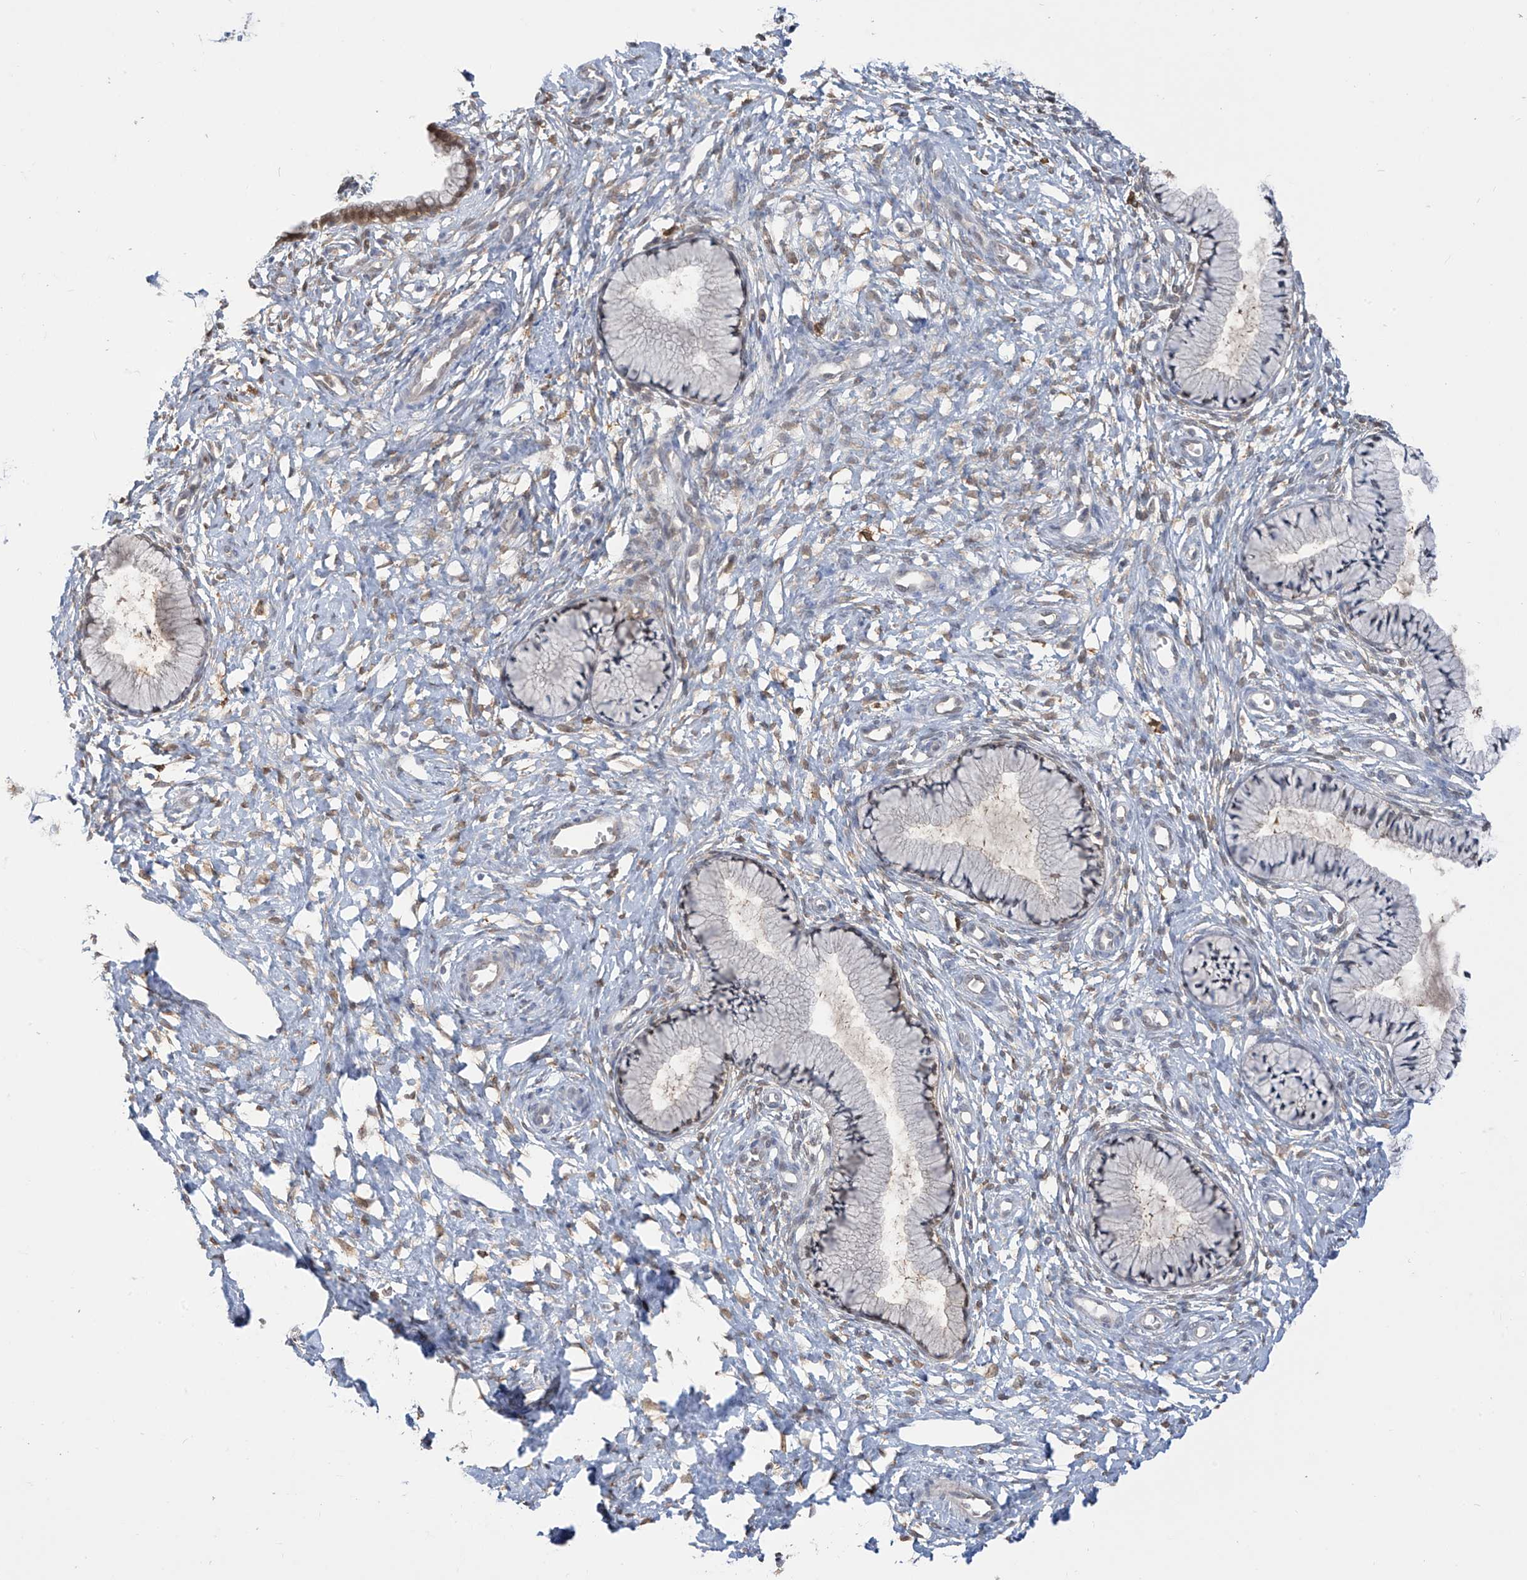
{"staining": {"intensity": "moderate", "quantity": "<25%", "location": "cytoplasmic/membranous,nuclear"}, "tissue": "cervix", "cell_type": "Glandular cells", "image_type": "normal", "snomed": [{"axis": "morphology", "description": "Normal tissue, NOS"}, {"axis": "topography", "description": "Cervix"}], "caption": "Cervix stained with immunohistochemistry (IHC) reveals moderate cytoplasmic/membranous,nuclear positivity in about <25% of glandular cells.", "gene": "IDH1", "patient": {"sex": "female", "age": 36}}